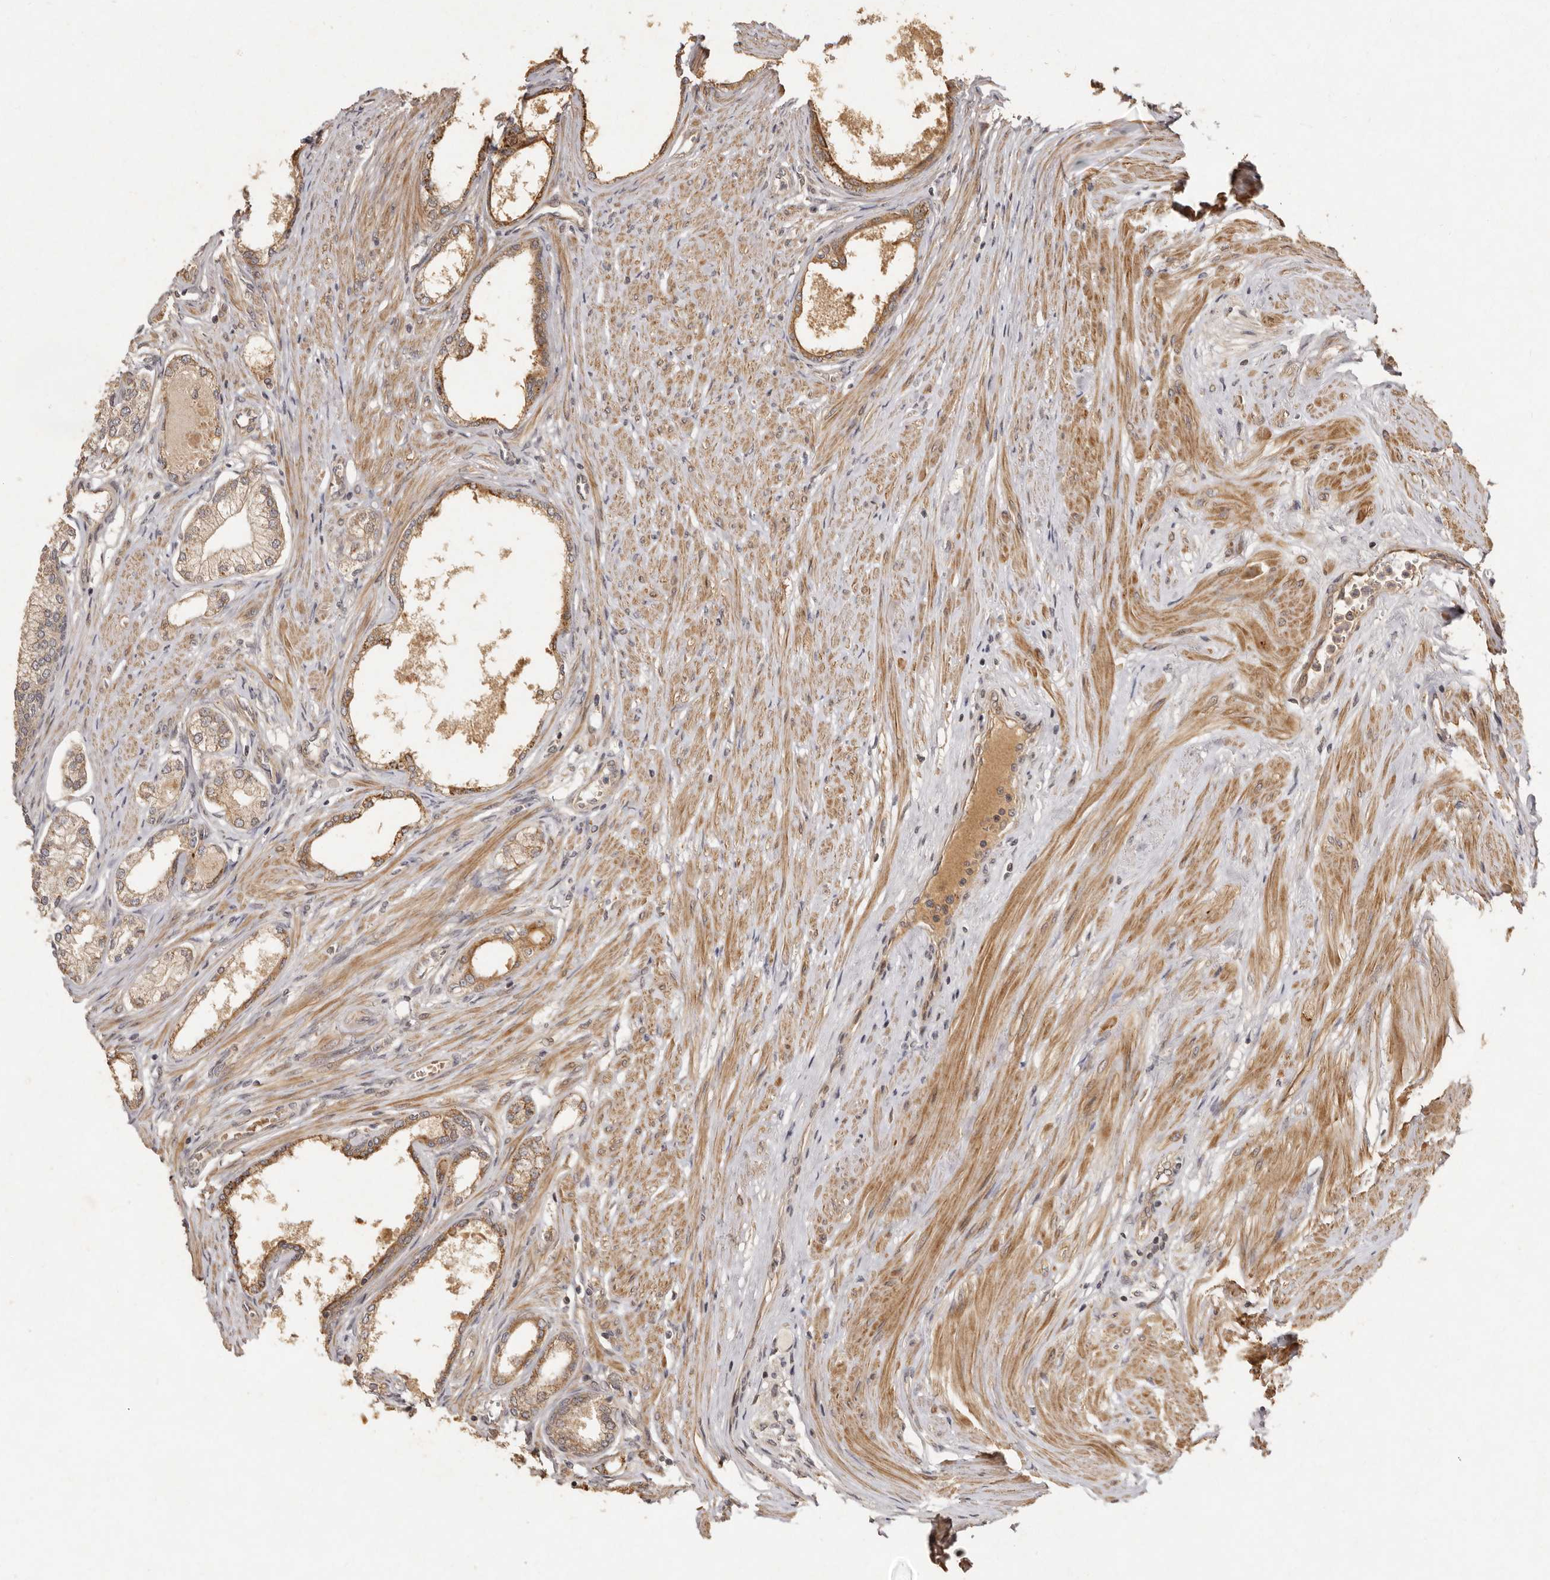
{"staining": {"intensity": "strong", "quantity": ">75%", "location": "cytoplasmic/membranous"}, "tissue": "prostate", "cell_type": "Glandular cells", "image_type": "normal", "snomed": [{"axis": "morphology", "description": "Normal tissue, NOS"}, {"axis": "morphology", "description": "Urothelial carcinoma, Low grade"}, {"axis": "topography", "description": "Urinary bladder"}, {"axis": "topography", "description": "Prostate"}], "caption": "A histopathology image of prostate stained for a protein demonstrates strong cytoplasmic/membranous brown staining in glandular cells. (DAB (3,3'-diaminobenzidine) = brown stain, brightfield microscopy at high magnification).", "gene": "SEMA3A", "patient": {"sex": "male", "age": 60}}